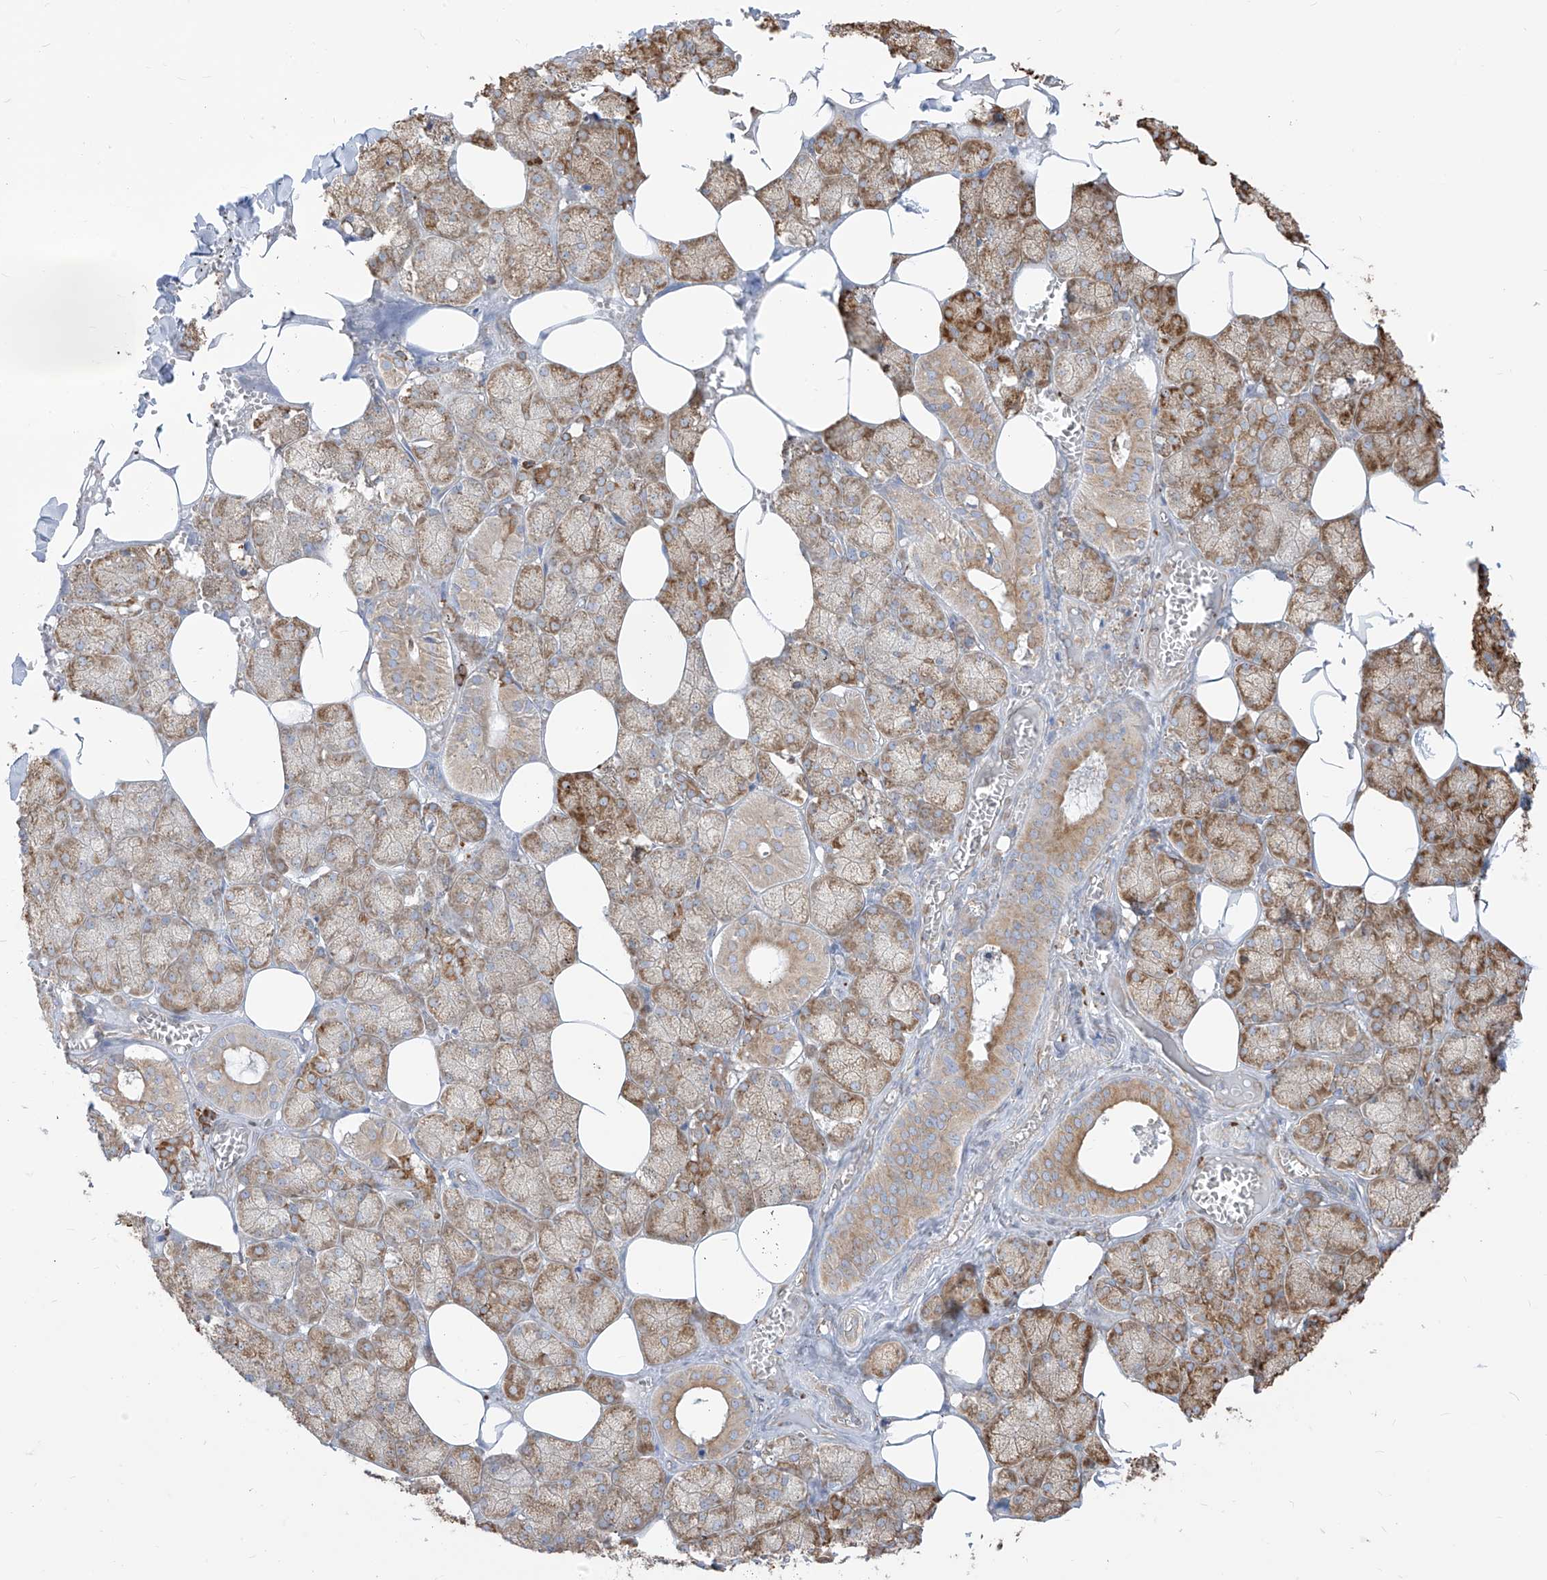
{"staining": {"intensity": "moderate", "quantity": "25%-75%", "location": "cytoplasmic/membranous"}, "tissue": "salivary gland", "cell_type": "Glandular cells", "image_type": "normal", "snomed": [{"axis": "morphology", "description": "Normal tissue, NOS"}, {"axis": "topography", "description": "Salivary gland"}], "caption": "The immunohistochemical stain labels moderate cytoplasmic/membranous expression in glandular cells of normal salivary gland. The staining is performed using DAB (3,3'-diaminobenzidine) brown chromogen to label protein expression. The nuclei are counter-stained blue using hematoxylin.", "gene": "PDIA6", "patient": {"sex": "male", "age": 62}}